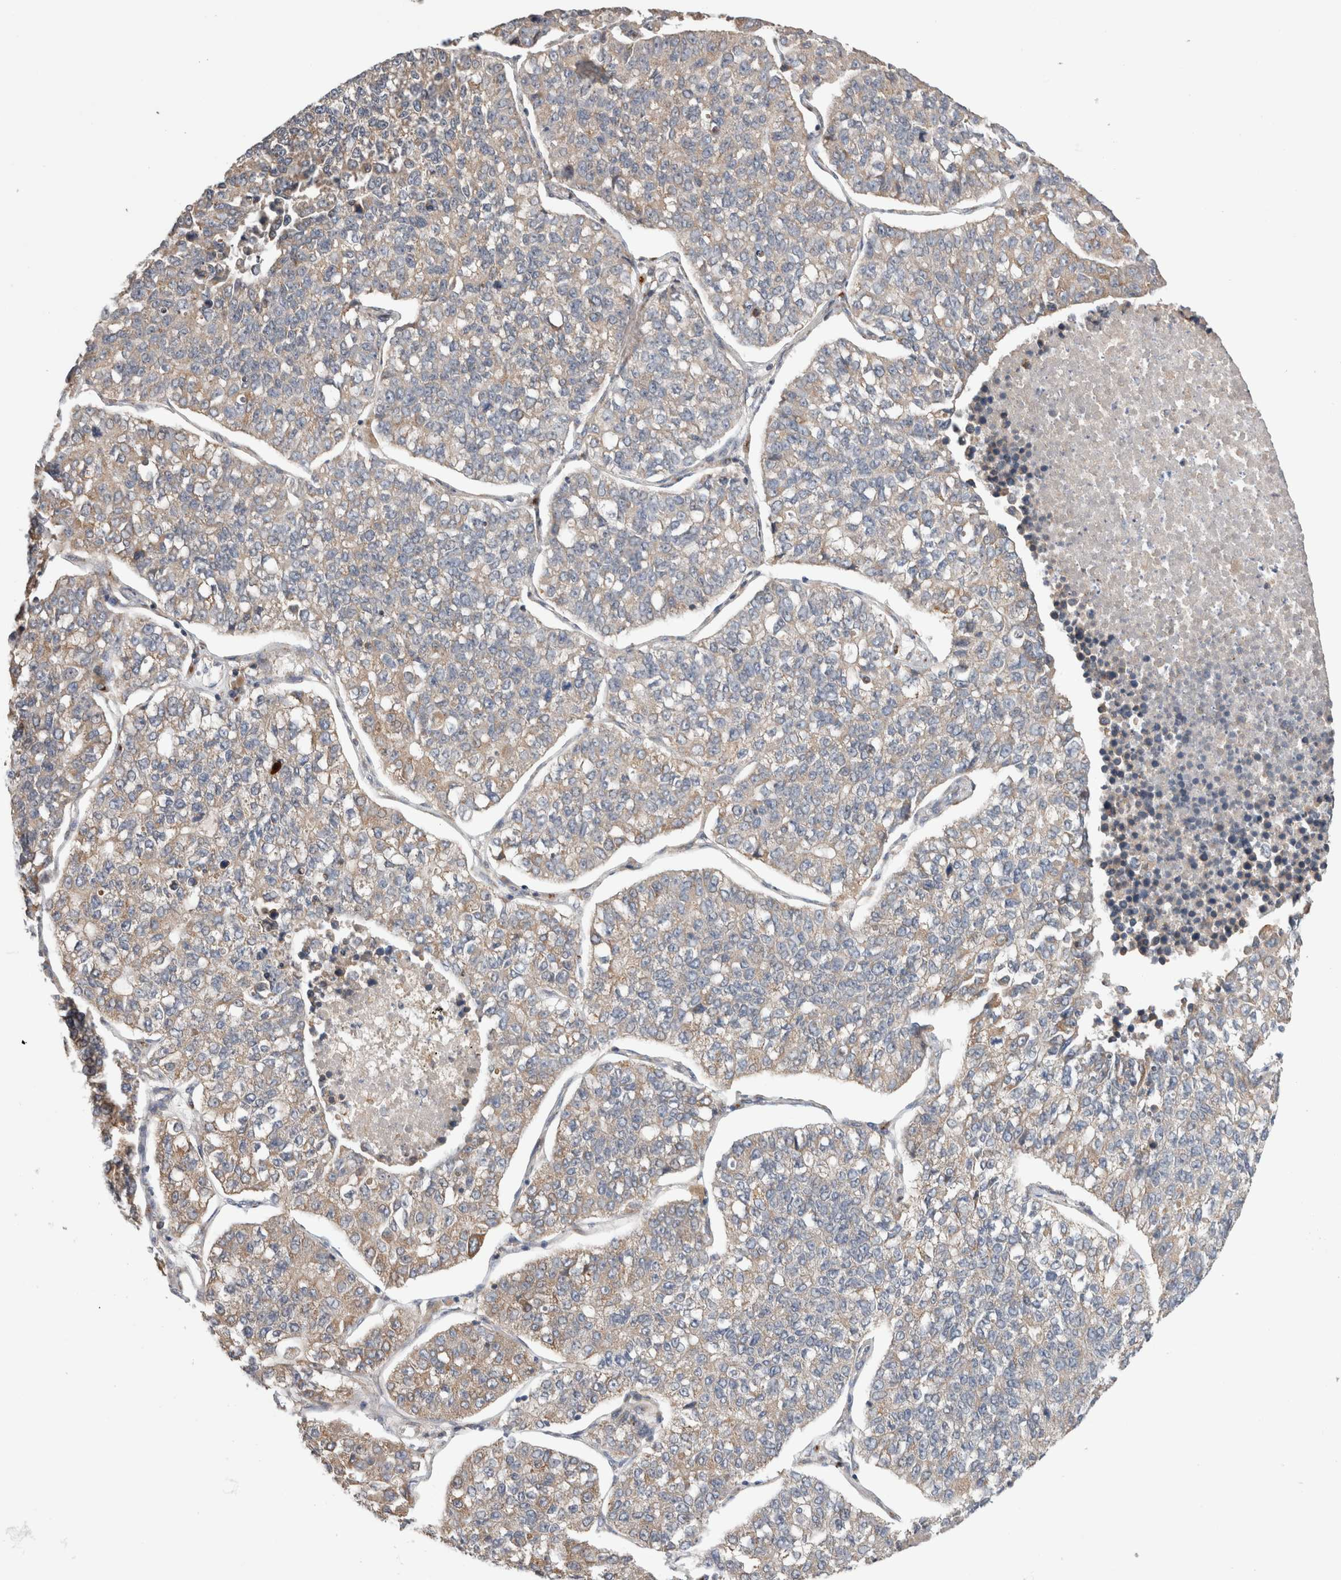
{"staining": {"intensity": "moderate", "quantity": "25%-75%", "location": "cytoplasmic/membranous"}, "tissue": "lung cancer", "cell_type": "Tumor cells", "image_type": "cancer", "snomed": [{"axis": "morphology", "description": "Adenocarcinoma, NOS"}, {"axis": "topography", "description": "Lung"}], "caption": "The image demonstrates a brown stain indicating the presence of a protein in the cytoplasmic/membranous of tumor cells in lung cancer.", "gene": "TRIM5", "patient": {"sex": "male", "age": 49}}